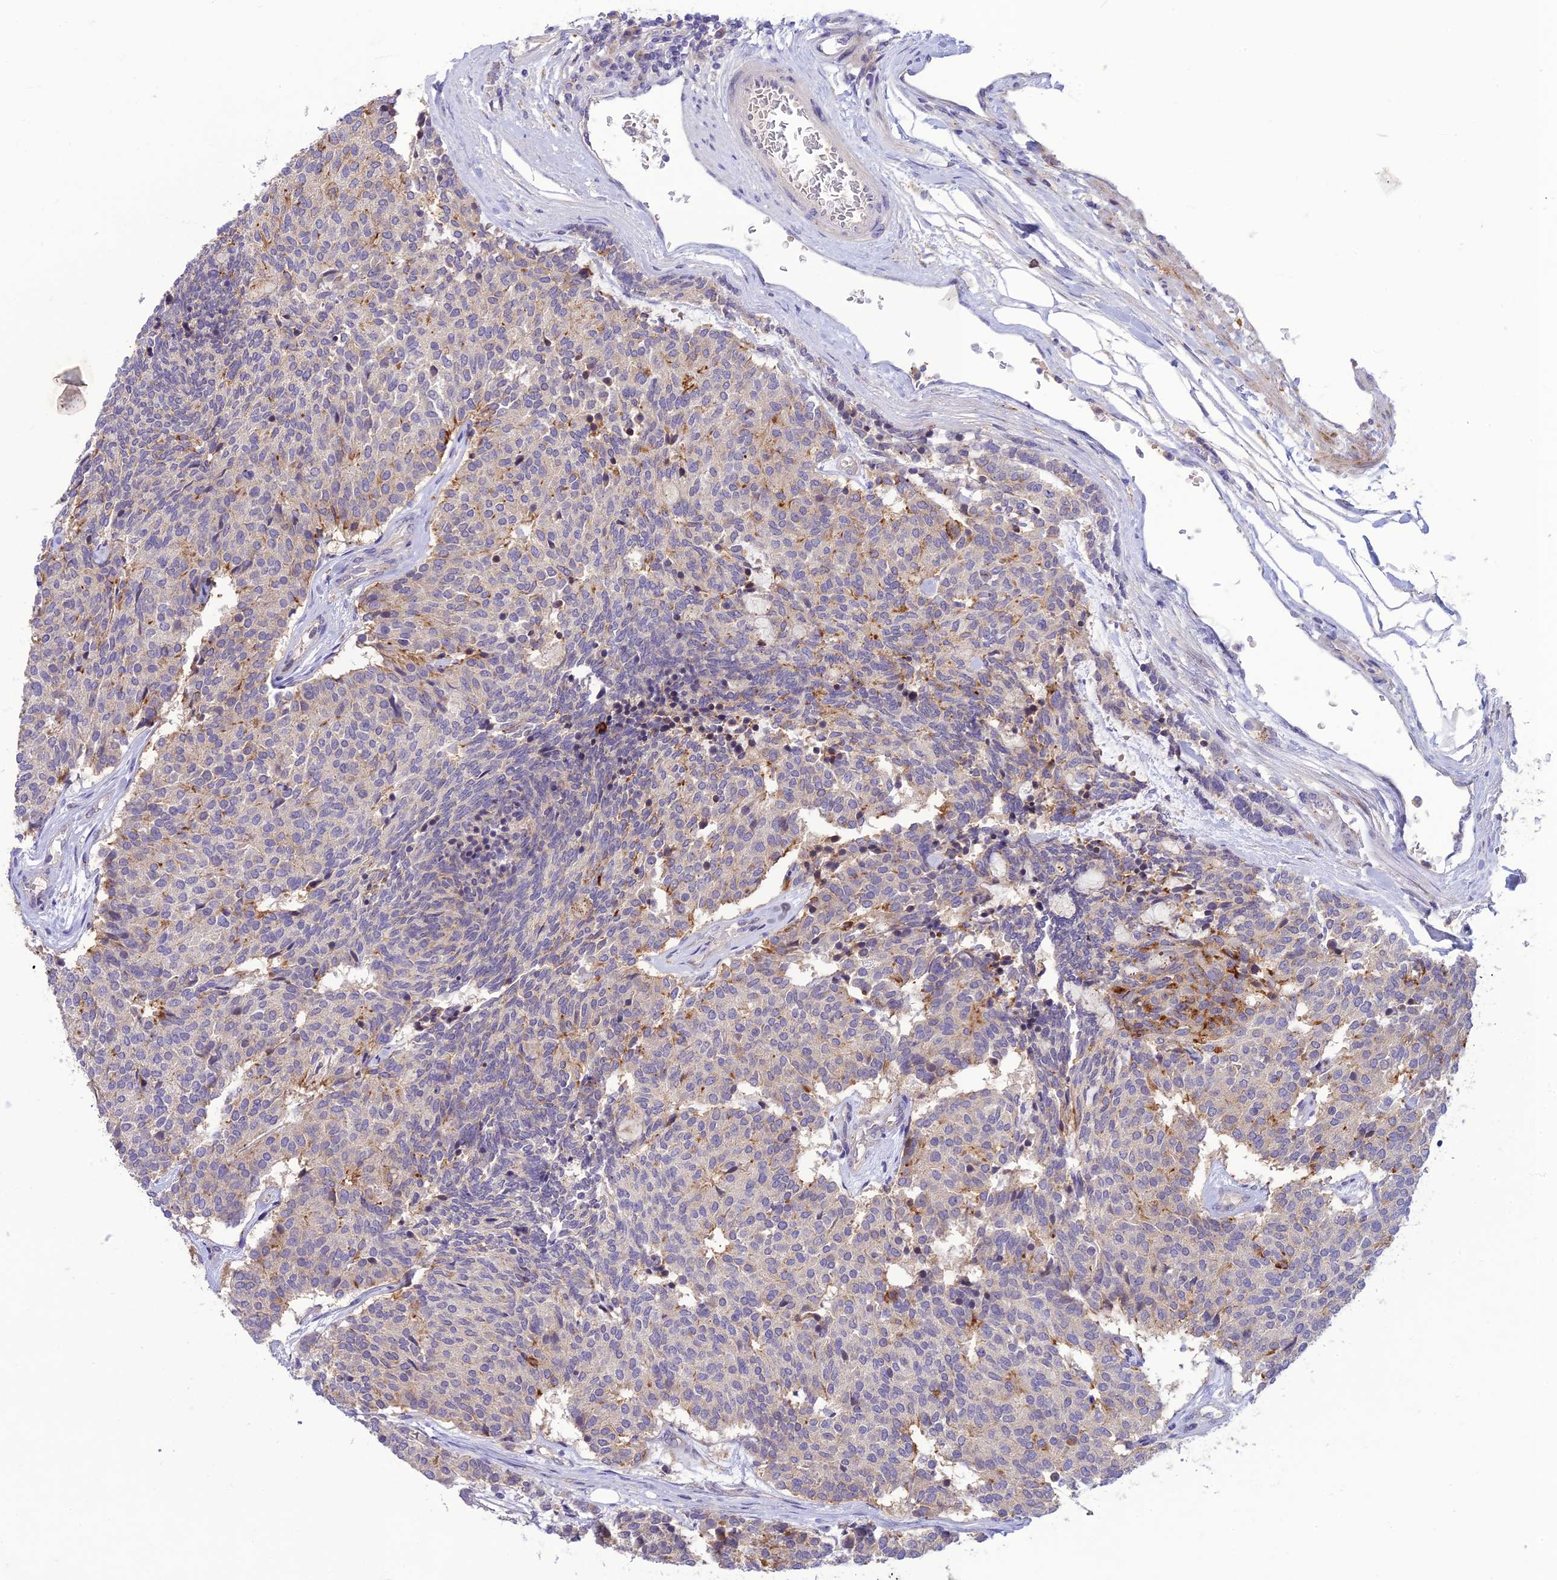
{"staining": {"intensity": "negative", "quantity": "none", "location": "none"}, "tissue": "carcinoid", "cell_type": "Tumor cells", "image_type": "cancer", "snomed": [{"axis": "morphology", "description": "Carcinoid, malignant, NOS"}, {"axis": "topography", "description": "Pancreas"}], "caption": "Carcinoid (malignant) was stained to show a protein in brown. There is no significant positivity in tumor cells.", "gene": "ITGAE", "patient": {"sex": "female", "age": 54}}